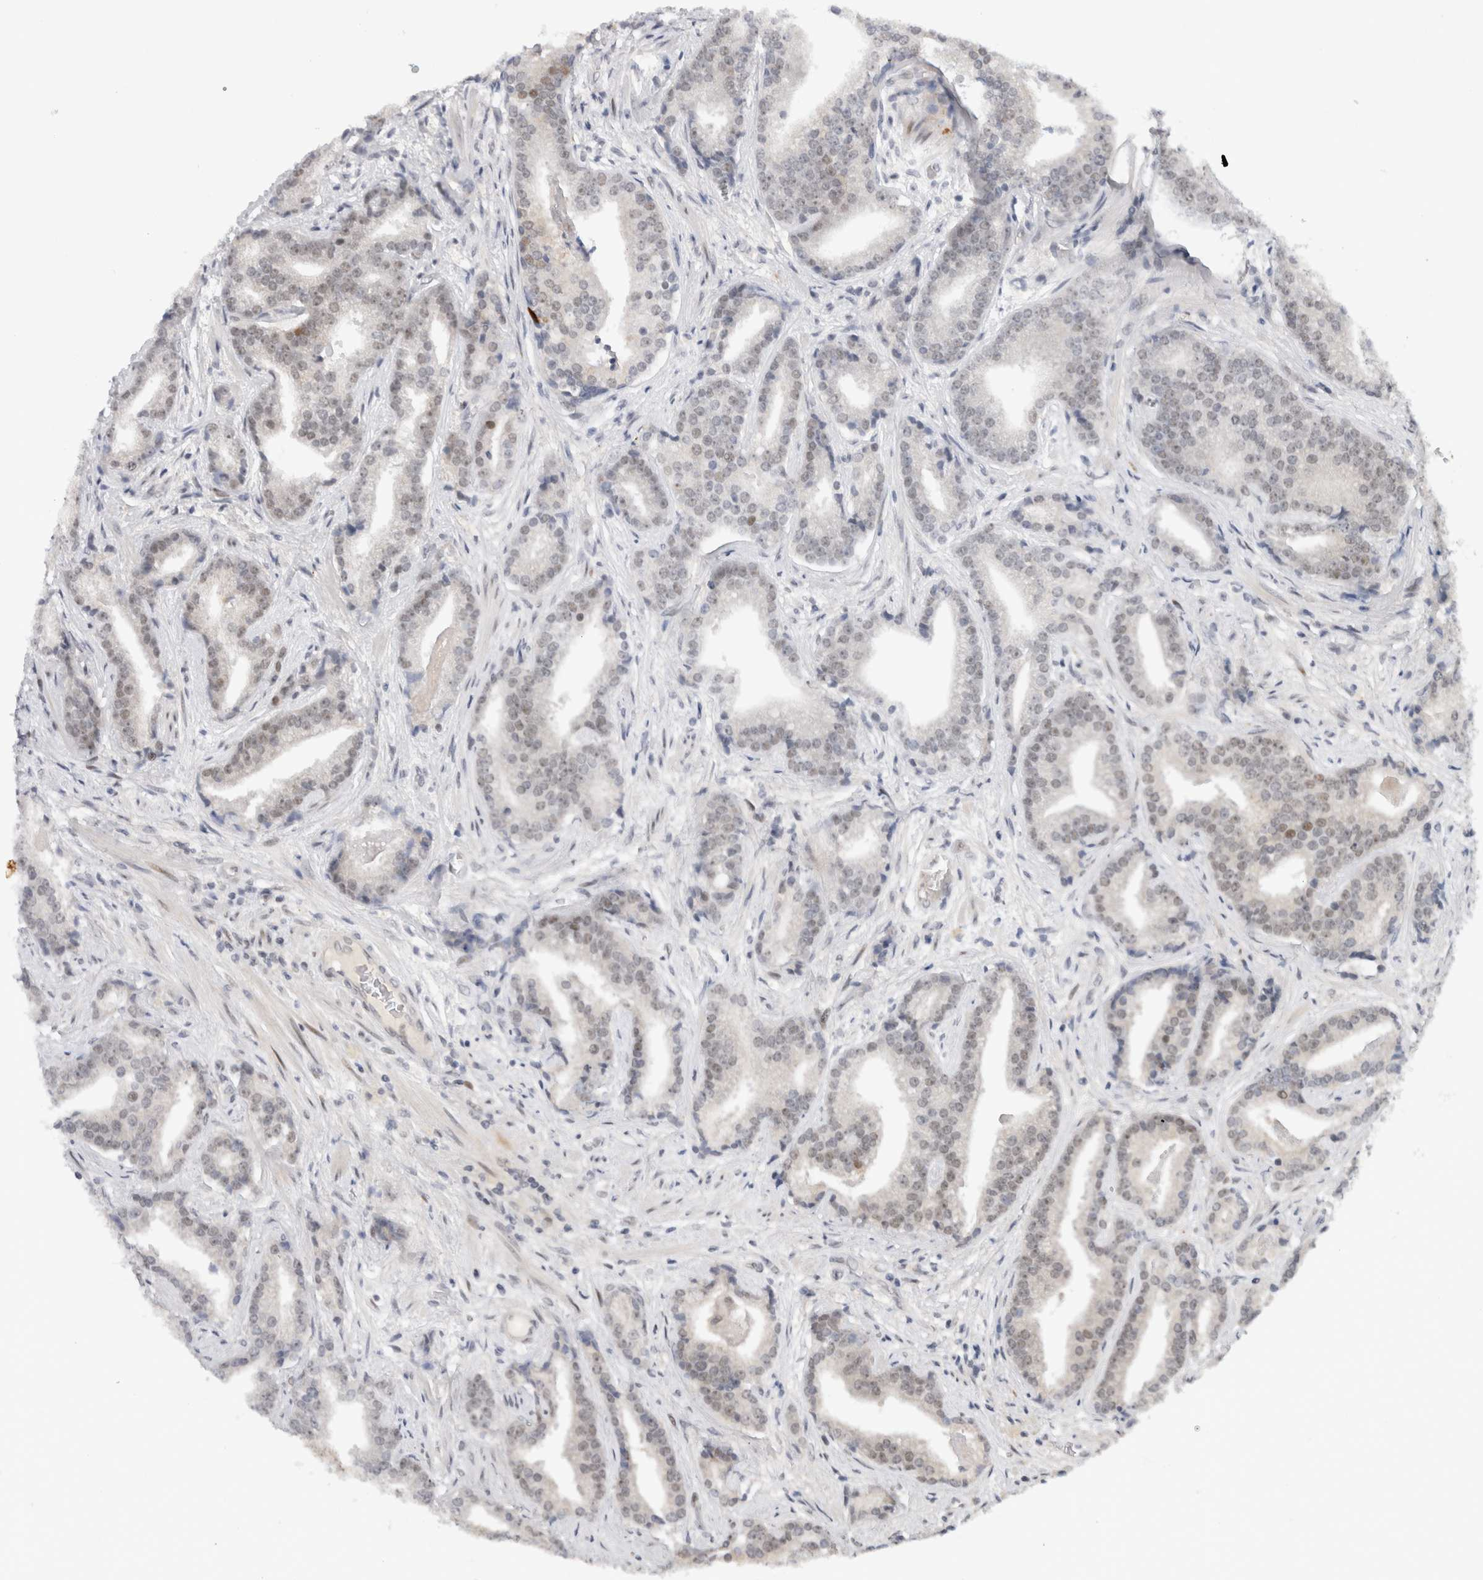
{"staining": {"intensity": "weak", "quantity": "<25%", "location": "nuclear"}, "tissue": "prostate cancer", "cell_type": "Tumor cells", "image_type": "cancer", "snomed": [{"axis": "morphology", "description": "Adenocarcinoma, Low grade"}, {"axis": "topography", "description": "Prostate"}], "caption": "Tumor cells are negative for brown protein staining in prostate cancer (adenocarcinoma (low-grade)).", "gene": "HESX1", "patient": {"sex": "male", "age": 67}}